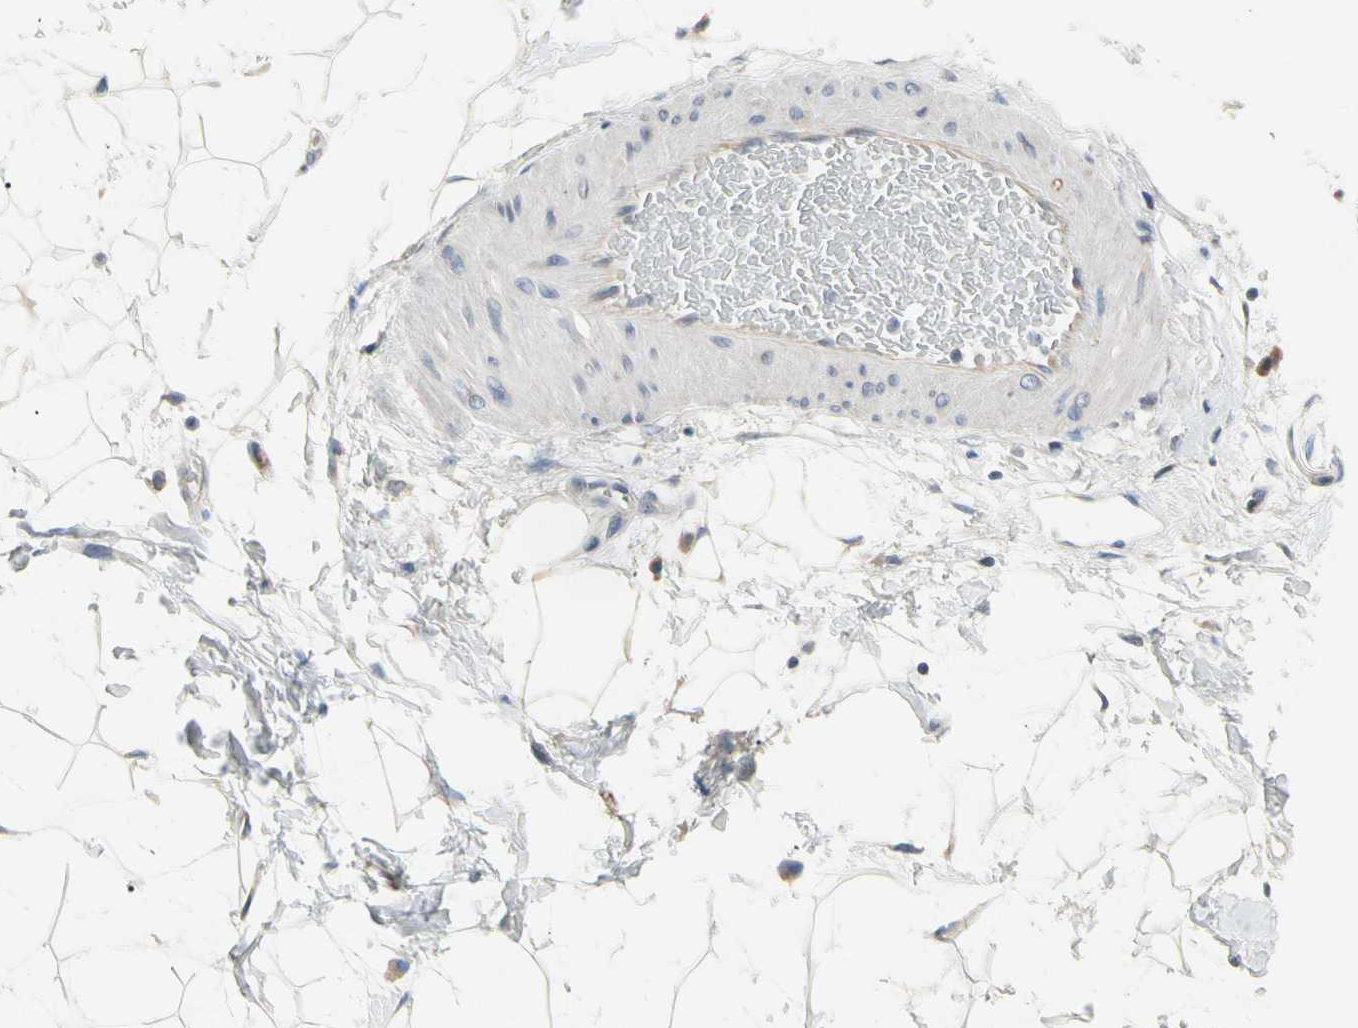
{"staining": {"intensity": "negative", "quantity": "none", "location": "none"}, "tissue": "adipose tissue", "cell_type": "Adipocytes", "image_type": "normal", "snomed": [{"axis": "morphology", "description": "Normal tissue, NOS"}, {"axis": "topography", "description": "Soft tissue"}], "caption": "Image shows no protein staining in adipocytes of benign adipose tissue.", "gene": "GAS6", "patient": {"sex": "male", "age": 72}}